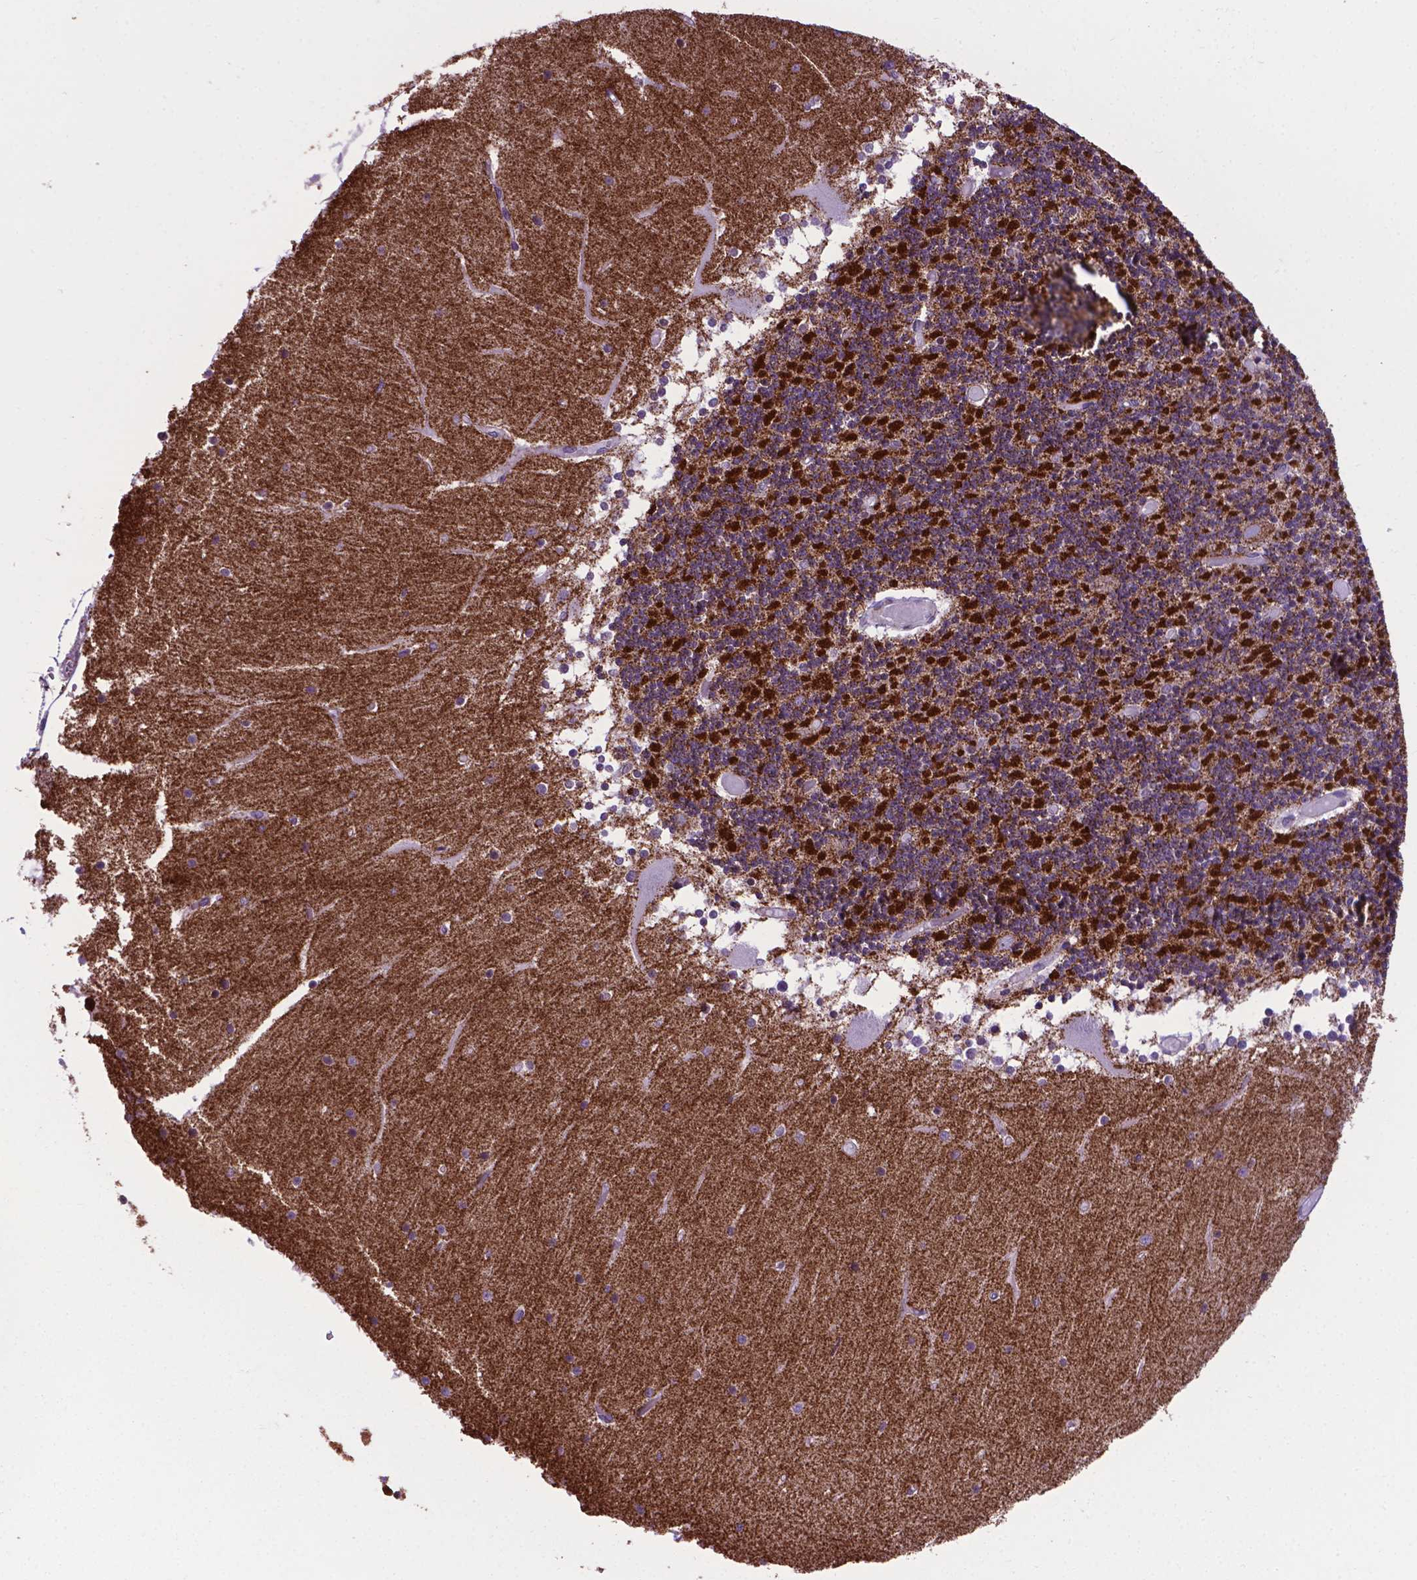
{"staining": {"intensity": "strong", "quantity": ">75%", "location": "cytoplasmic/membranous"}, "tissue": "cerebellum", "cell_type": "Cells in granular layer", "image_type": "normal", "snomed": [{"axis": "morphology", "description": "Normal tissue, NOS"}, {"axis": "topography", "description": "Cerebellum"}], "caption": "This image reveals normal cerebellum stained with immunohistochemistry to label a protein in brown. The cytoplasmic/membranous of cells in granular layer show strong positivity for the protein. Nuclei are counter-stained blue.", "gene": "POU3F3", "patient": {"sex": "female", "age": 28}}